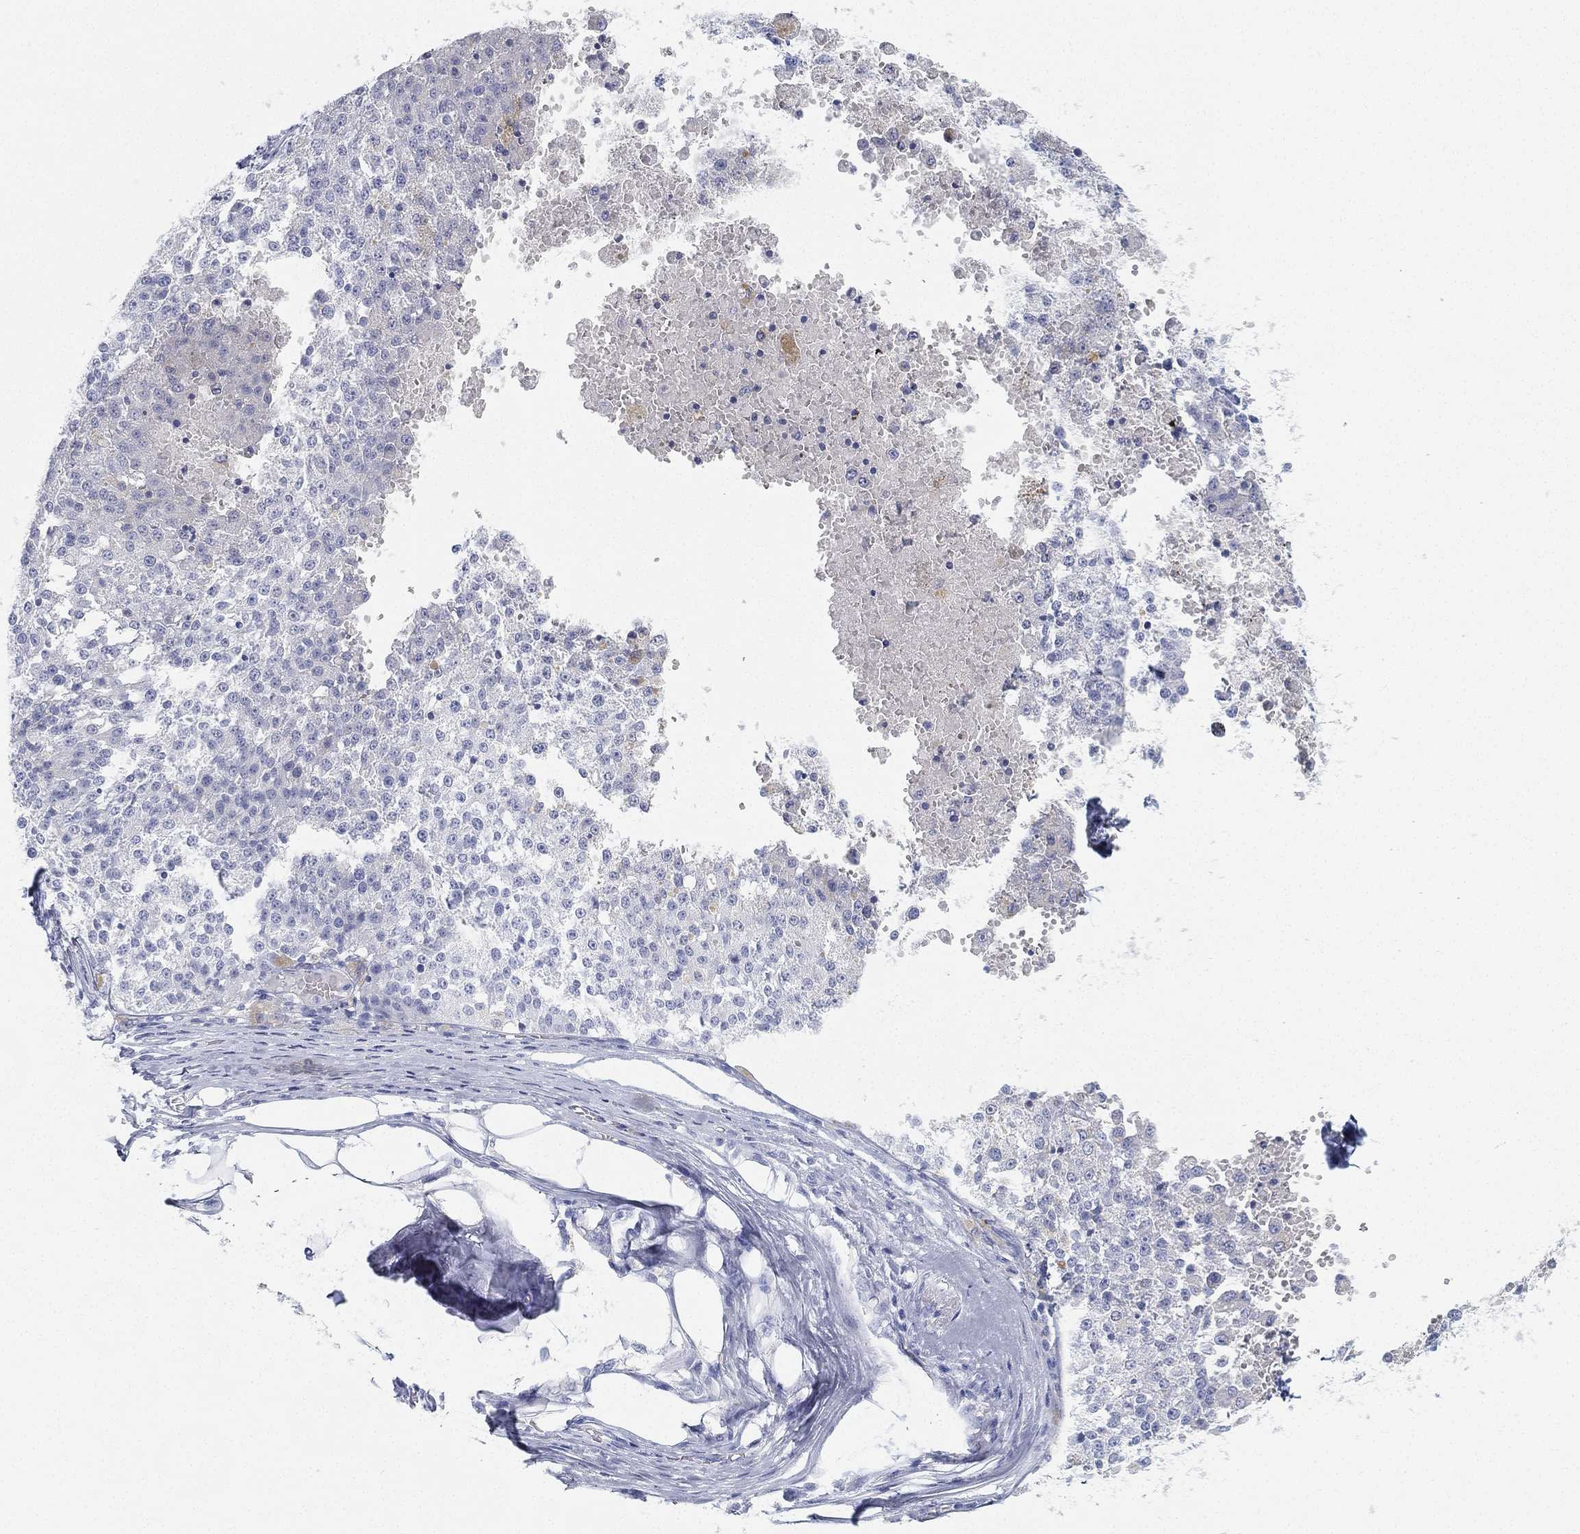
{"staining": {"intensity": "negative", "quantity": "none", "location": "none"}, "tissue": "melanoma", "cell_type": "Tumor cells", "image_type": "cancer", "snomed": [{"axis": "morphology", "description": "Malignant melanoma, Metastatic site"}, {"axis": "topography", "description": "Lymph node"}], "caption": "A micrograph of human melanoma is negative for staining in tumor cells.", "gene": "GPR61", "patient": {"sex": "female", "age": 64}}